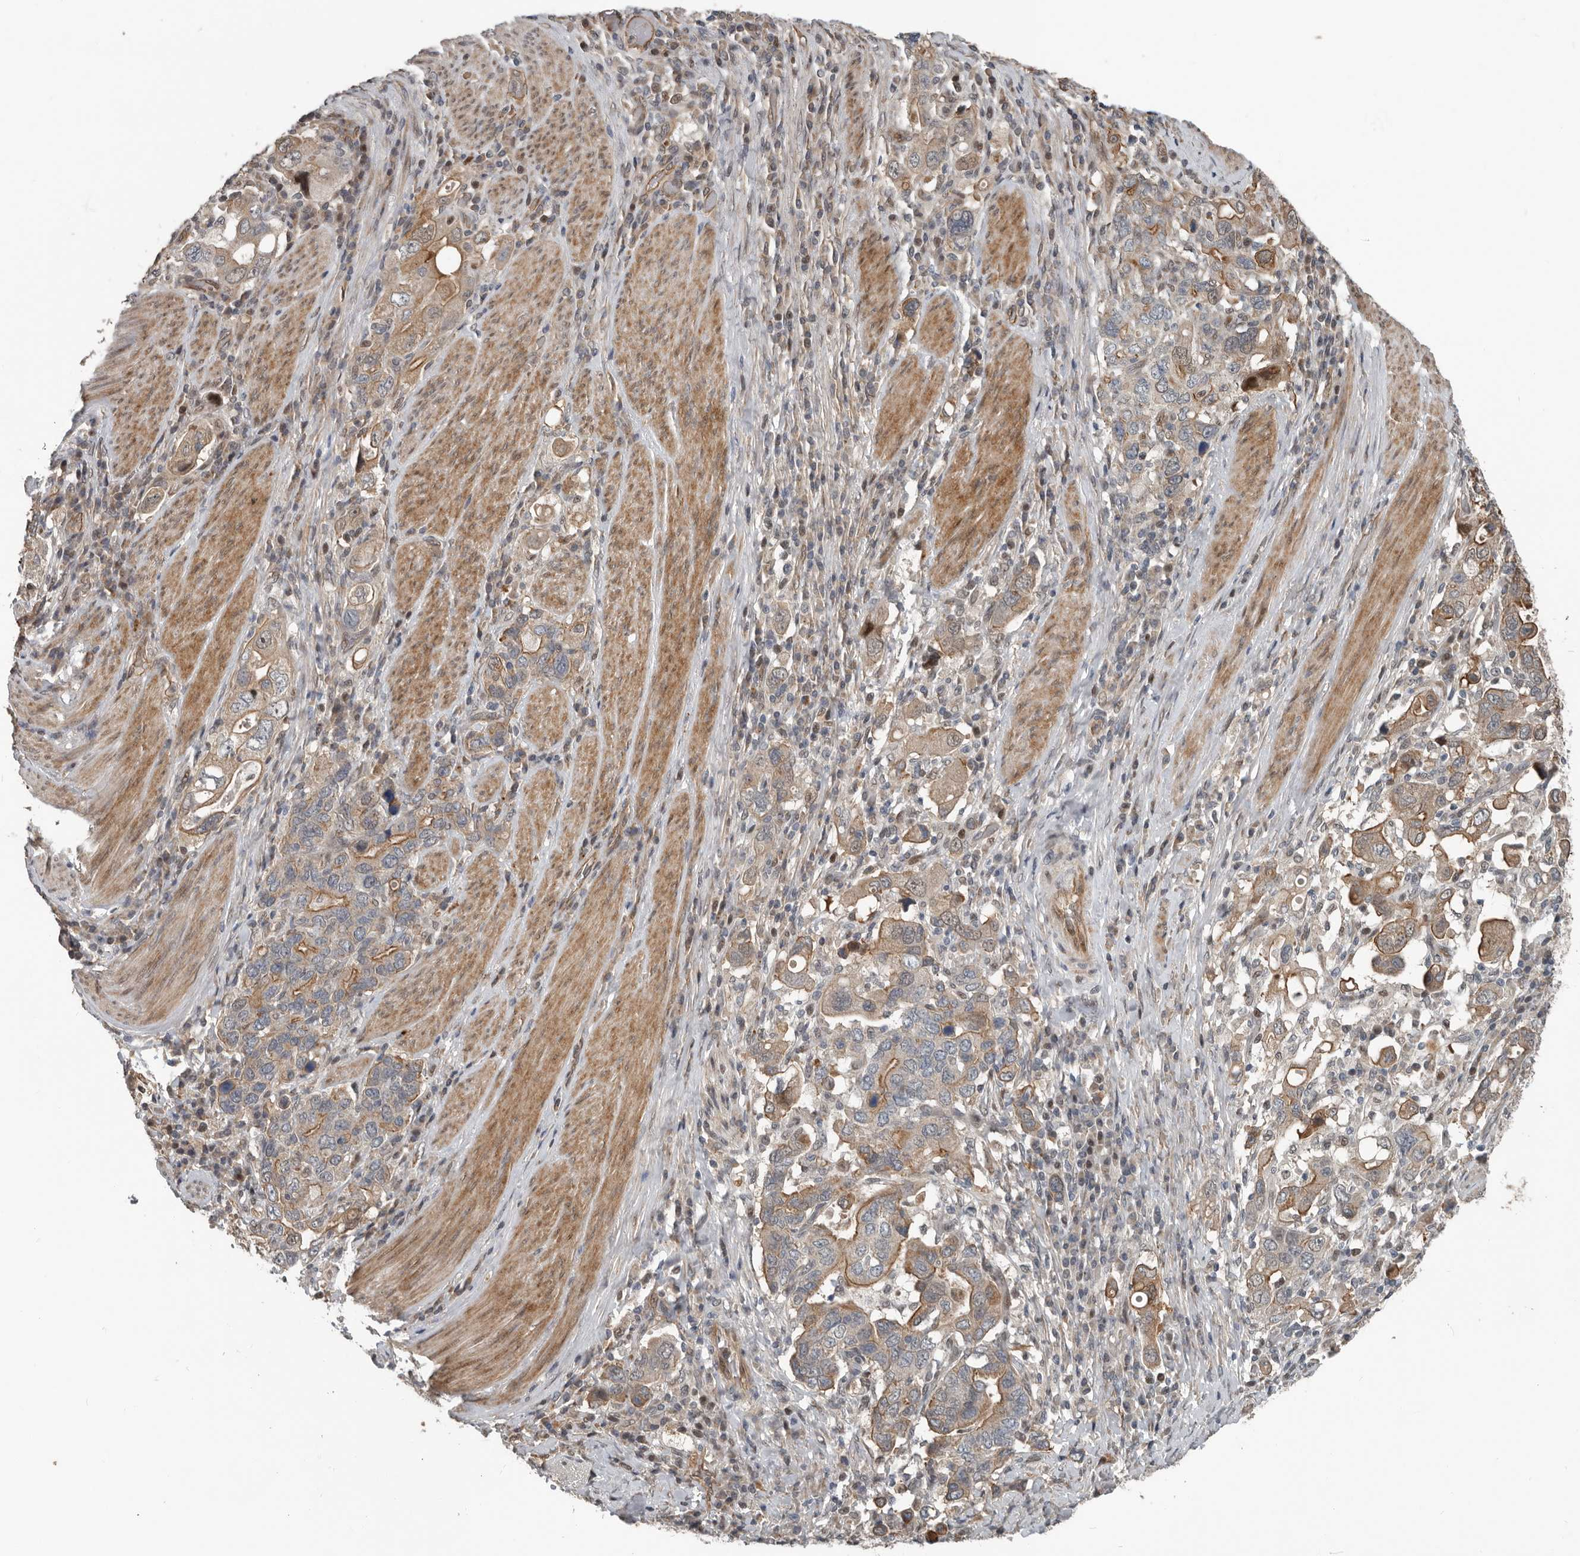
{"staining": {"intensity": "moderate", "quantity": "25%-75%", "location": "cytoplasmic/membranous"}, "tissue": "stomach cancer", "cell_type": "Tumor cells", "image_type": "cancer", "snomed": [{"axis": "morphology", "description": "Adenocarcinoma, NOS"}, {"axis": "topography", "description": "Stomach, upper"}], "caption": "DAB (3,3'-diaminobenzidine) immunohistochemical staining of stomach cancer demonstrates moderate cytoplasmic/membranous protein expression in approximately 25%-75% of tumor cells.", "gene": "YOD1", "patient": {"sex": "male", "age": 62}}